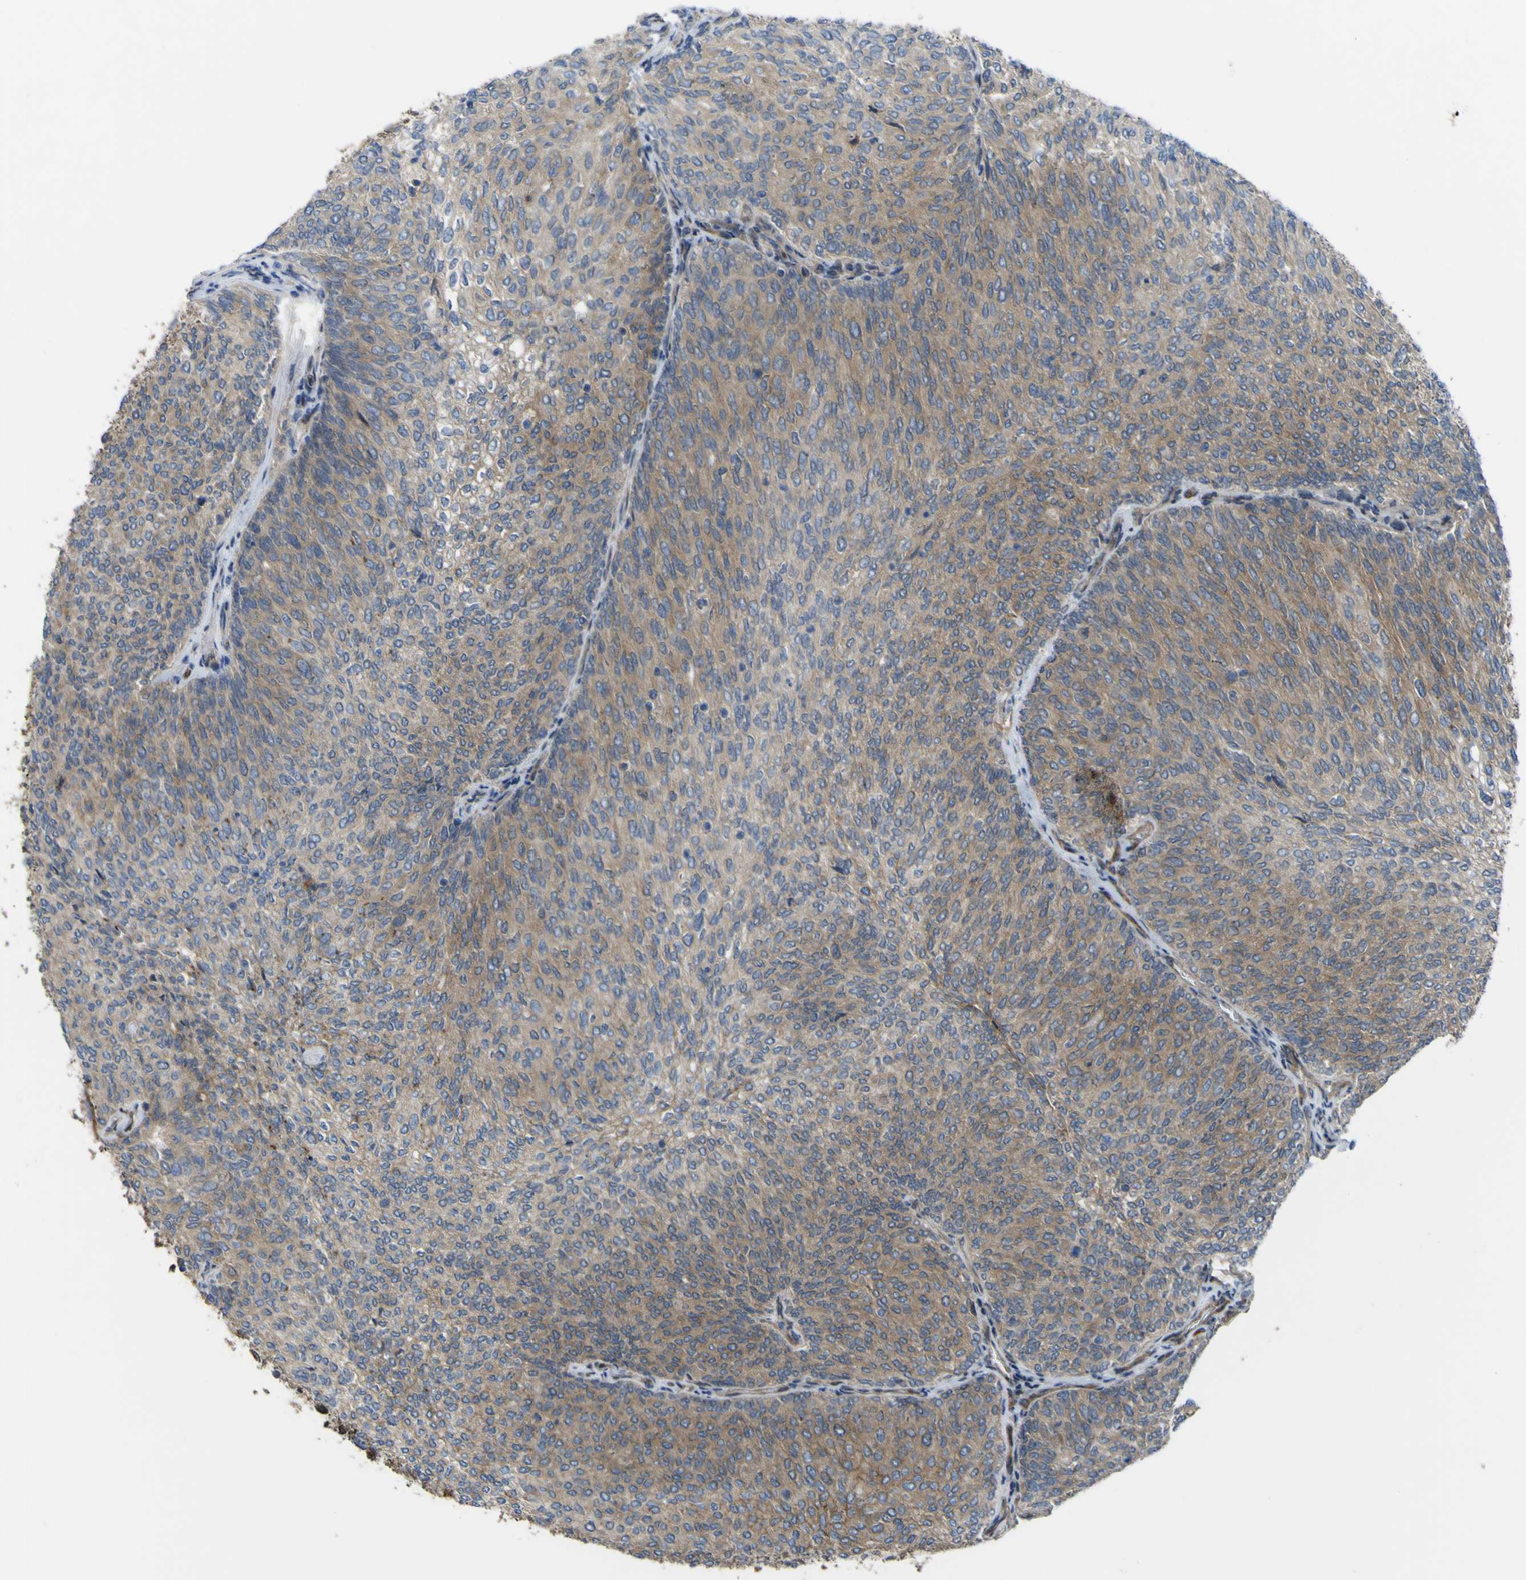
{"staining": {"intensity": "moderate", "quantity": "25%-75%", "location": "cytoplasmic/membranous"}, "tissue": "urothelial cancer", "cell_type": "Tumor cells", "image_type": "cancer", "snomed": [{"axis": "morphology", "description": "Urothelial carcinoma, Low grade"}, {"axis": "topography", "description": "Urinary bladder"}], "caption": "There is medium levels of moderate cytoplasmic/membranous expression in tumor cells of low-grade urothelial carcinoma, as demonstrated by immunohistochemical staining (brown color).", "gene": "FBXO30", "patient": {"sex": "female", "age": 79}}